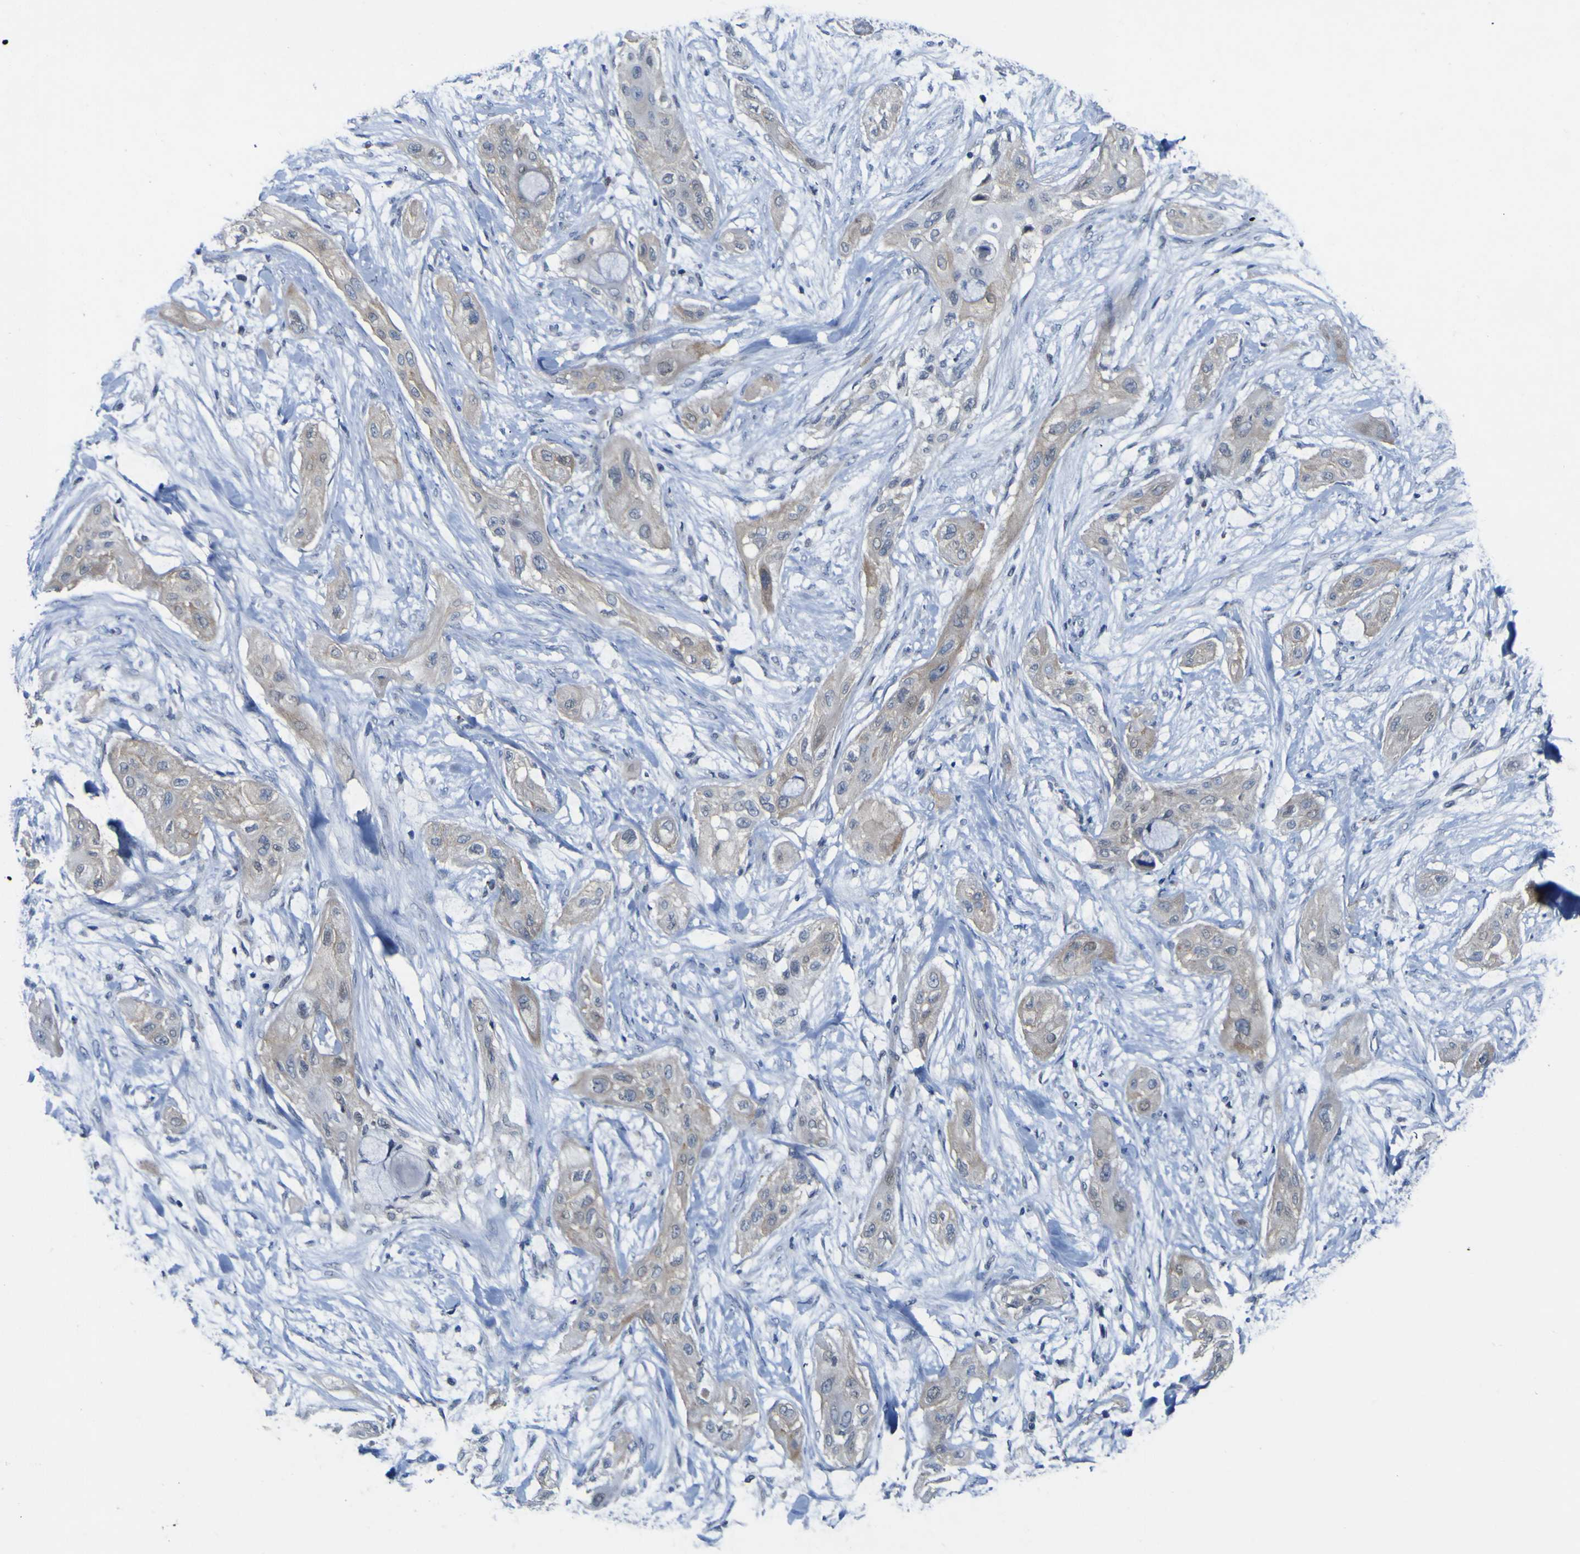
{"staining": {"intensity": "weak", "quantity": "25%-75%", "location": "cytoplasmic/membranous"}, "tissue": "lung cancer", "cell_type": "Tumor cells", "image_type": "cancer", "snomed": [{"axis": "morphology", "description": "Squamous cell carcinoma, NOS"}, {"axis": "topography", "description": "Lung"}], "caption": "Lung cancer (squamous cell carcinoma) was stained to show a protein in brown. There is low levels of weak cytoplasmic/membranous expression in approximately 25%-75% of tumor cells.", "gene": "NAV1", "patient": {"sex": "female", "age": 47}}